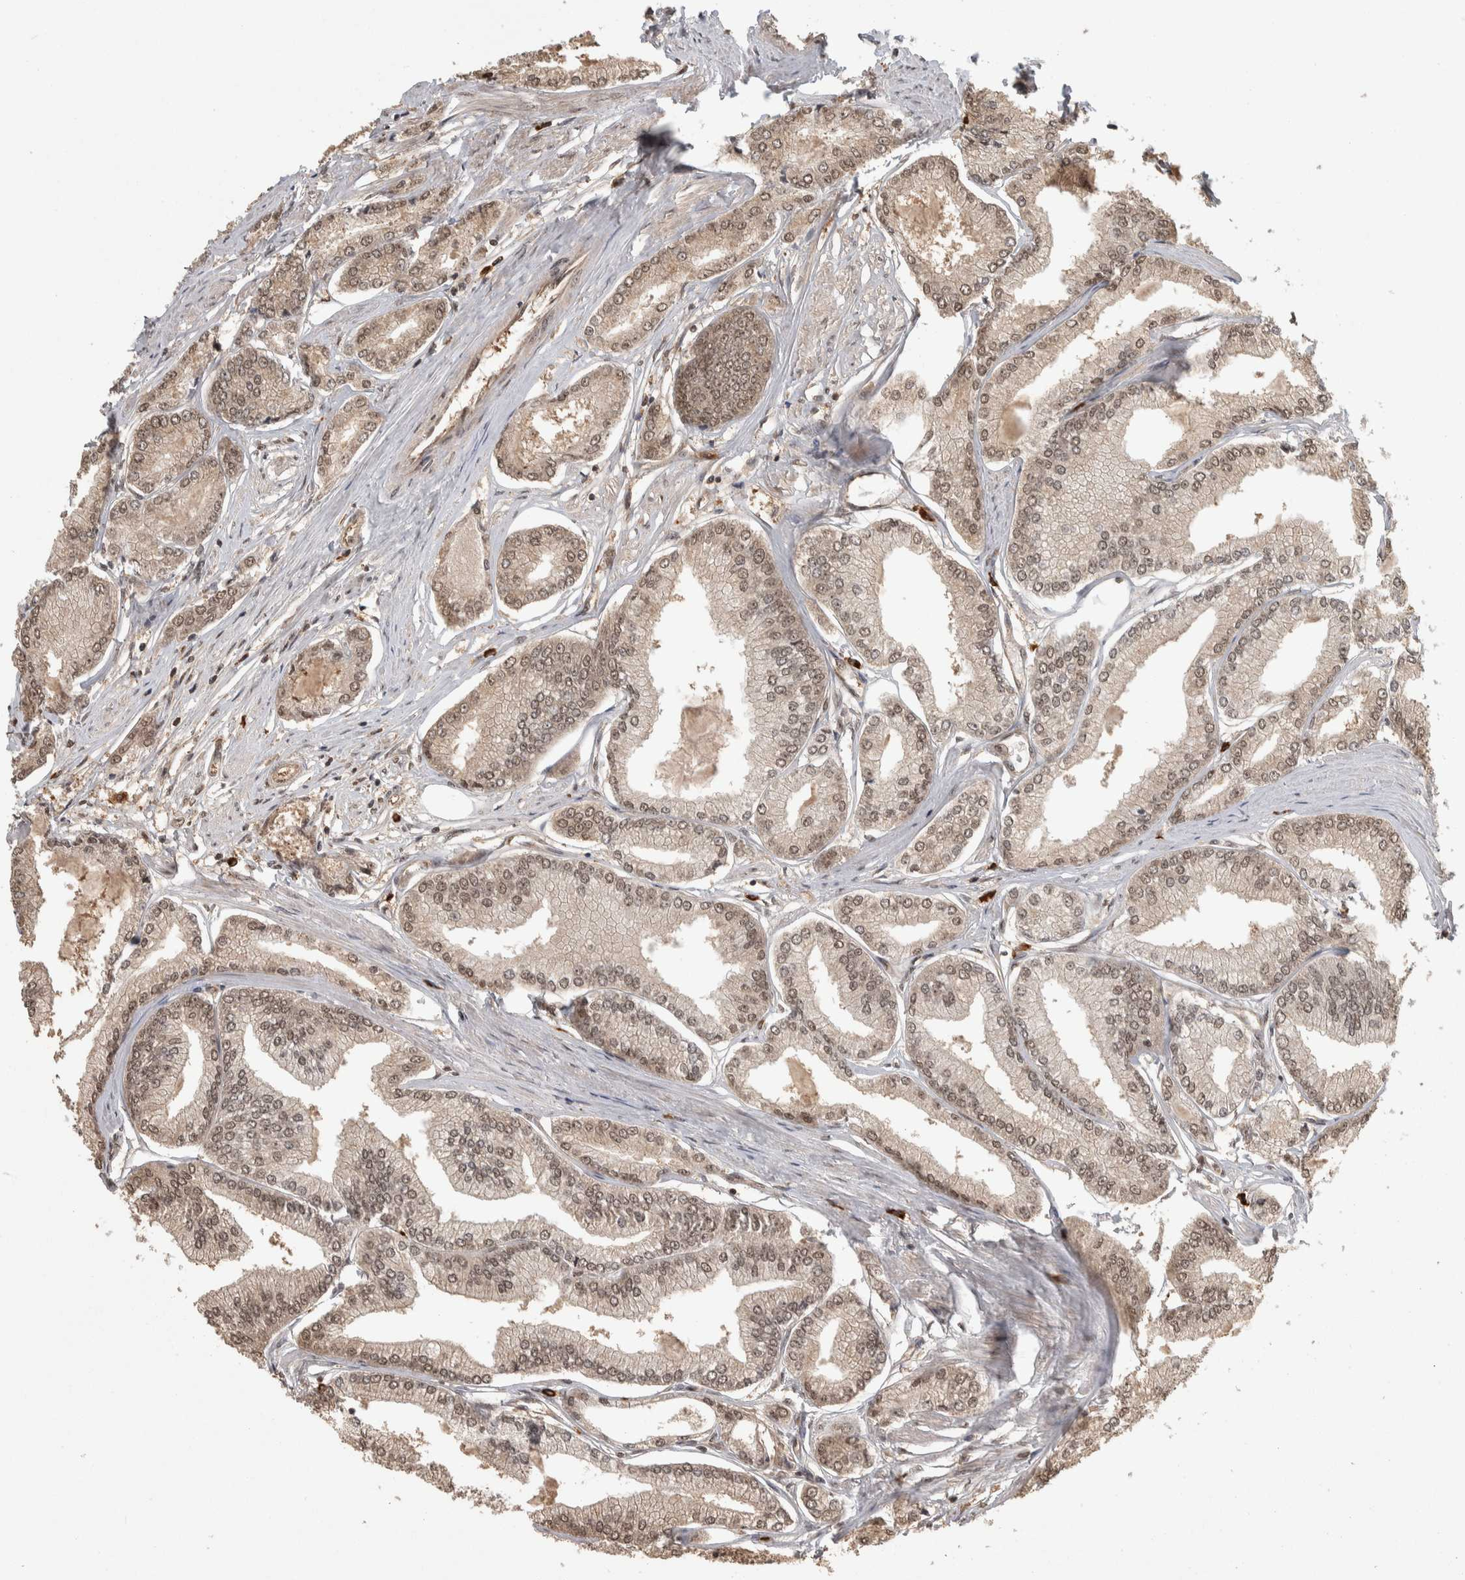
{"staining": {"intensity": "weak", "quantity": ">75%", "location": "cytoplasmic/membranous,nuclear"}, "tissue": "prostate cancer", "cell_type": "Tumor cells", "image_type": "cancer", "snomed": [{"axis": "morphology", "description": "Adenocarcinoma, Low grade"}, {"axis": "topography", "description": "Prostate"}], "caption": "Tumor cells demonstrate low levels of weak cytoplasmic/membranous and nuclear staining in about >75% of cells in human prostate low-grade adenocarcinoma.", "gene": "ZNF592", "patient": {"sex": "male", "age": 52}}